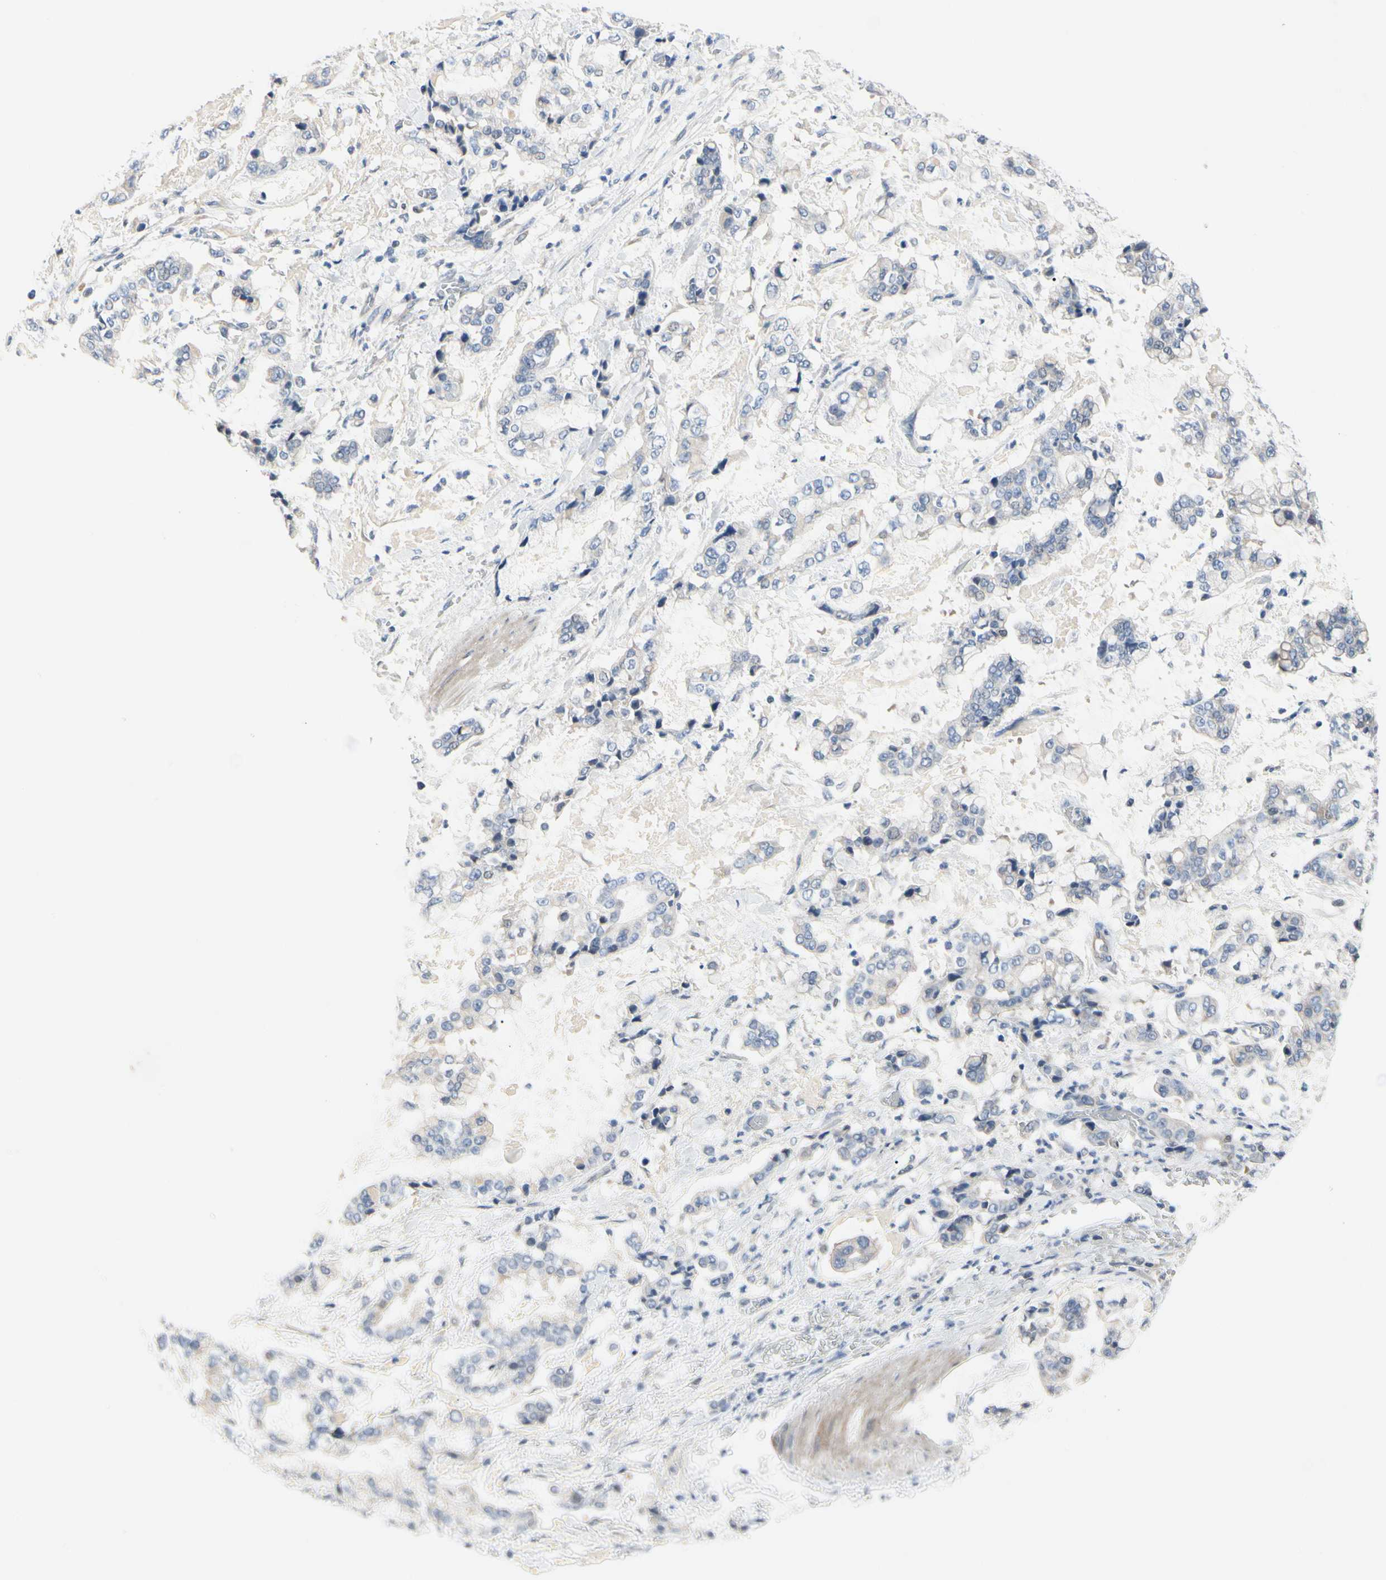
{"staining": {"intensity": "negative", "quantity": "none", "location": "none"}, "tissue": "stomach cancer", "cell_type": "Tumor cells", "image_type": "cancer", "snomed": [{"axis": "morphology", "description": "Normal tissue, NOS"}, {"axis": "morphology", "description": "Adenocarcinoma, NOS"}, {"axis": "topography", "description": "Stomach, upper"}, {"axis": "topography", "description": "Stomach"}], "caption": "The micrograph reveals no significant expression in tumor cells of stomach cancer. Nuclei are stained in blue.", "gene": "ECRG4", "patient": {"sex": "male", "age": 76}}